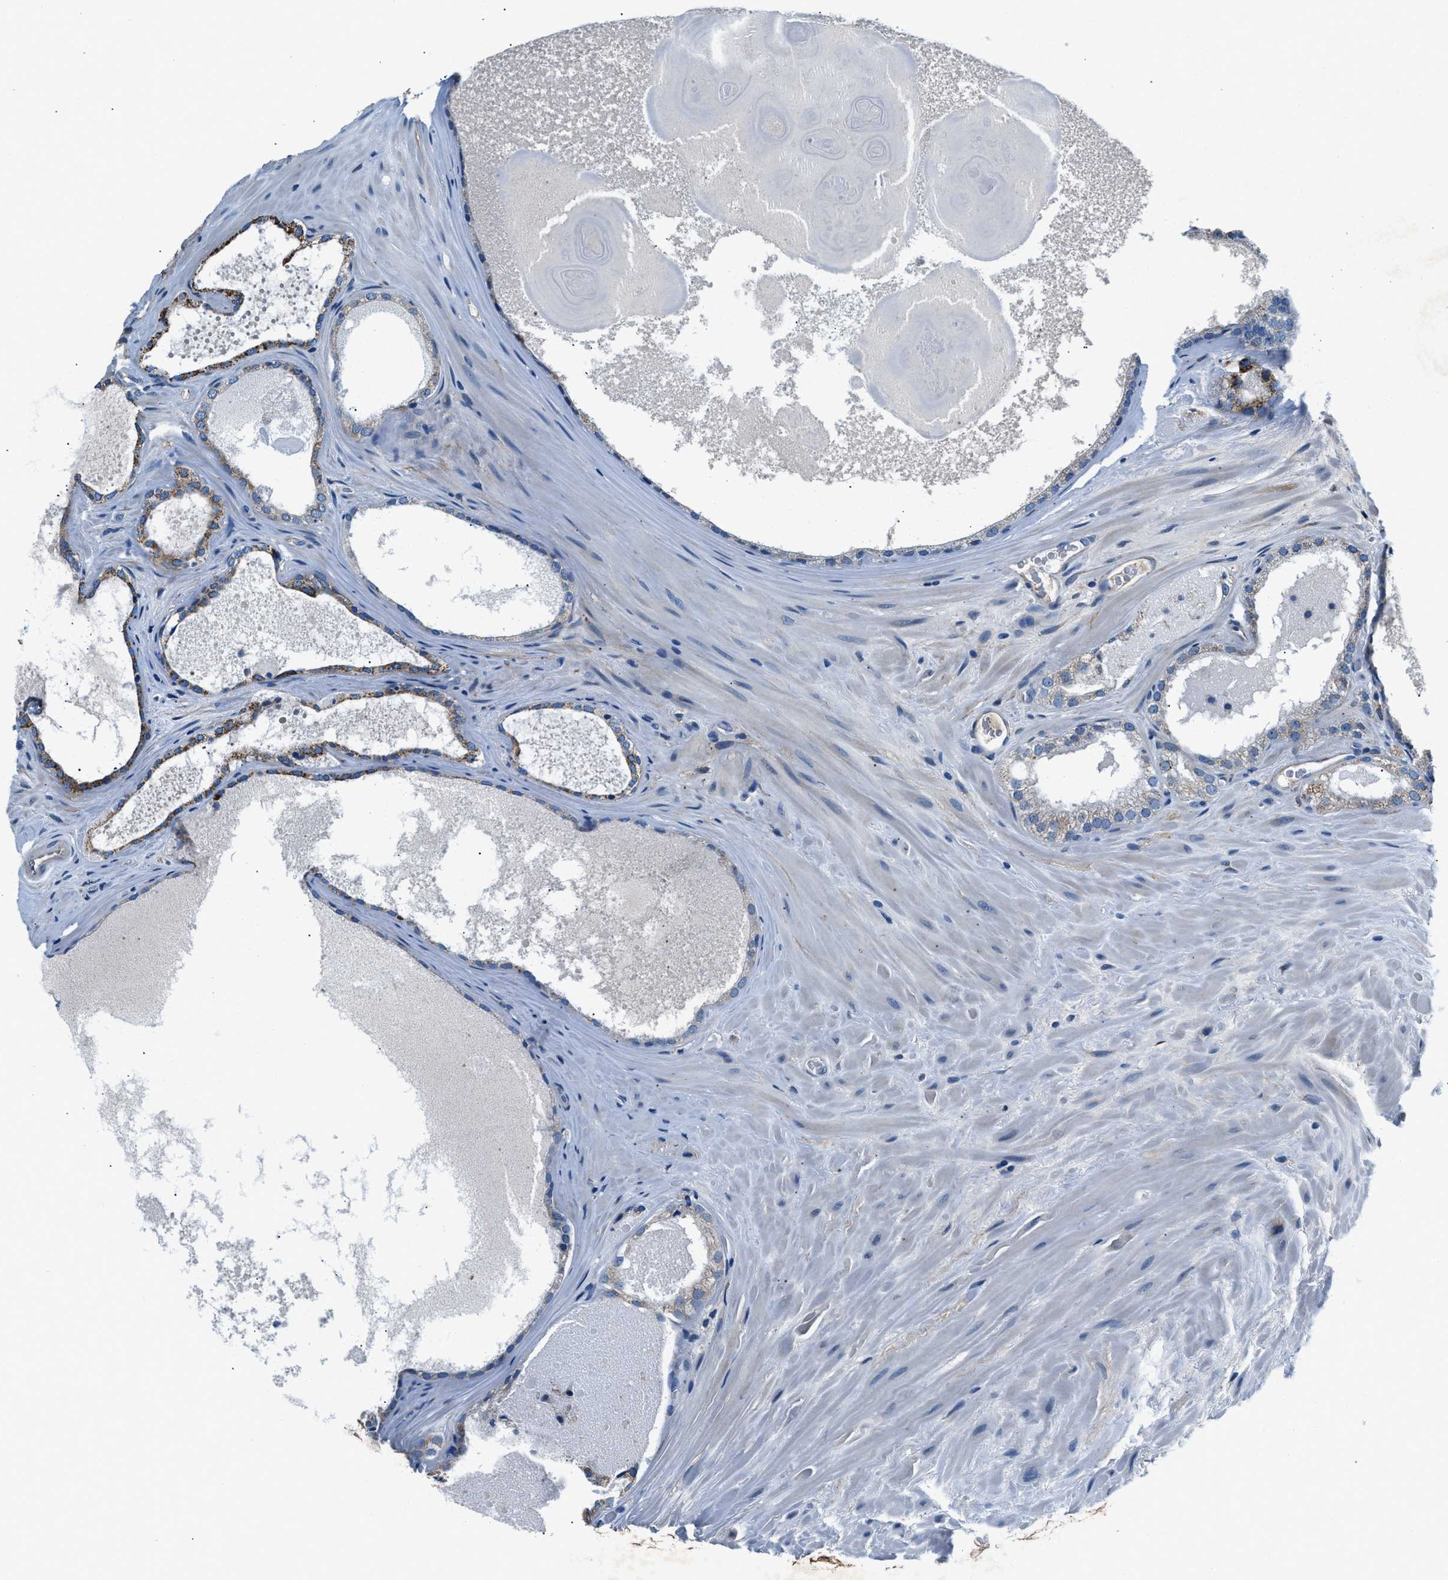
{"staining": {"intensity": "weak", "quantity": "25%-75%", "location": "cytoplasmic/membranous"}, "tissue": "prostate cancer", "cell_type": "Tumor cells", "image_type": "cancer", "snomed": [{"axis": "morphology", "description": "Adenocarcinoma, Low grade"}, {"axis": "topography", "description": "Prostate"}], "caption": "The image shows staining of prostate low-grade adenocarcinoma, revealing weak cytoplasmic/membranous protein positivity (brown color) within tumor cells.", "gene": "PRTFDC1", "patient": {"sex": "male", "age": 65}}